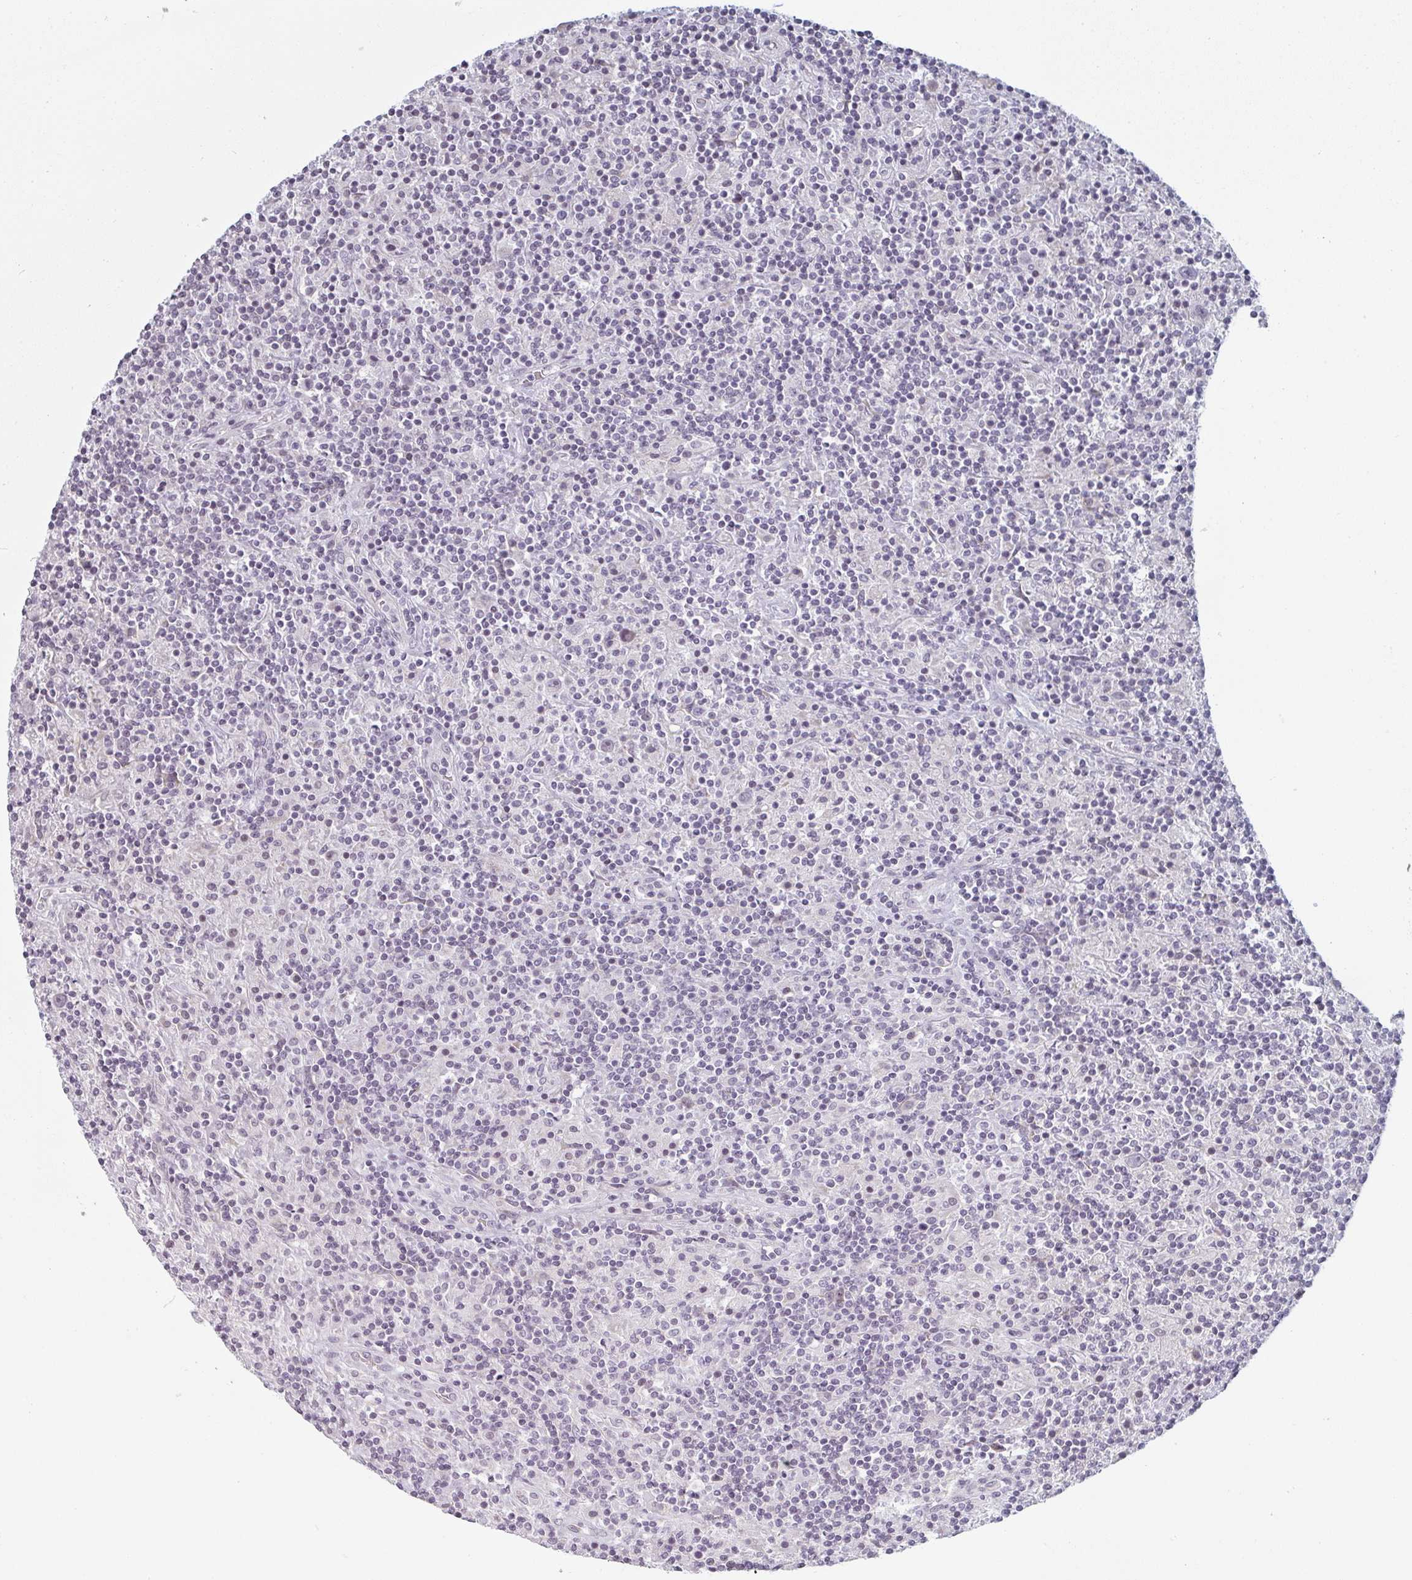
{"staining": {"intensity": "negative", "quantity": "none", "location": "none"}, "tissue": "lymphoma", "cell_type": "Tumor cells", "image_type": "cancer", "snomed": [{"axis": "morphology", "description": "Hodgkin's disease, NOS"}, {"axis": "topography", "description": "Lymph node"}], "caption": "The immunohistochemistry image has no significant positivity in tumor cells of Hodgkin's disease tissue. (Stains: DAB immunohistochemistry (IHC) with hematoxylin counter stain, Microscopy: brightfield microscopy at high magnification).", "gene": "RBBP6", "patient": {"sex": "male", "age": 70}}